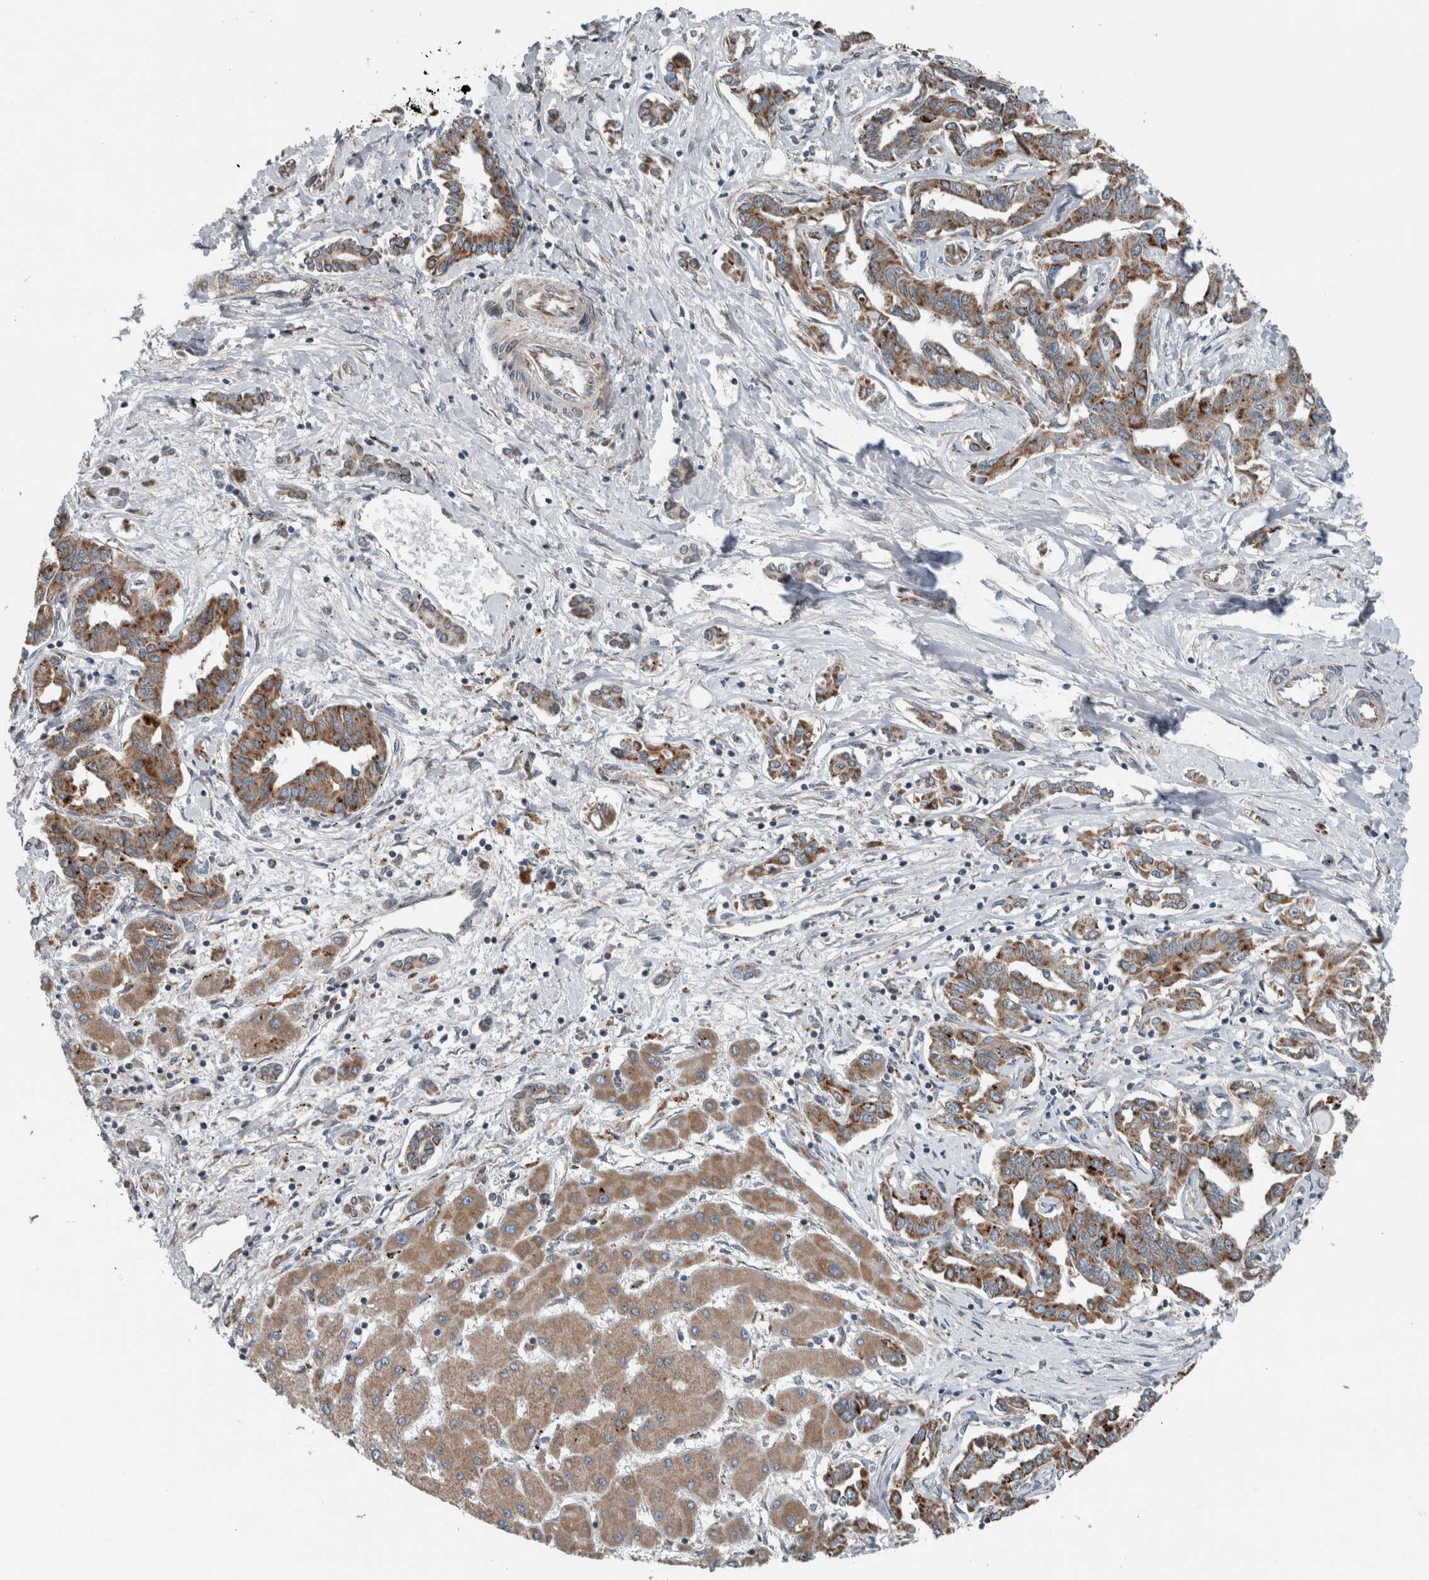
{"staining": {"intensity": "strong", "quantity": ">75%", "location": "cytoplasmic/membranous"}, "tissue": "liver cancer", "cell_type": "Tumor cells", "image_type": "cancer", "snomed": [{"axis": "morphology", "description": "Cholangiocarcinoma"}, {"axis": "topography", "description": "Liver"}], "caption": "The image displays immunohistochemical staining of liver cancer (cholangiocarcinoma). There is strong cytoplasmic/membranous positivity is appreciated in approximately >75% of tumor cells. The staining was performed using DAB, with brown indicating positive protein expression. Nuclei are stained blue with hematoxylin.", "gene": "GBA2", "patient": {"sex": "male", "age": 59}}